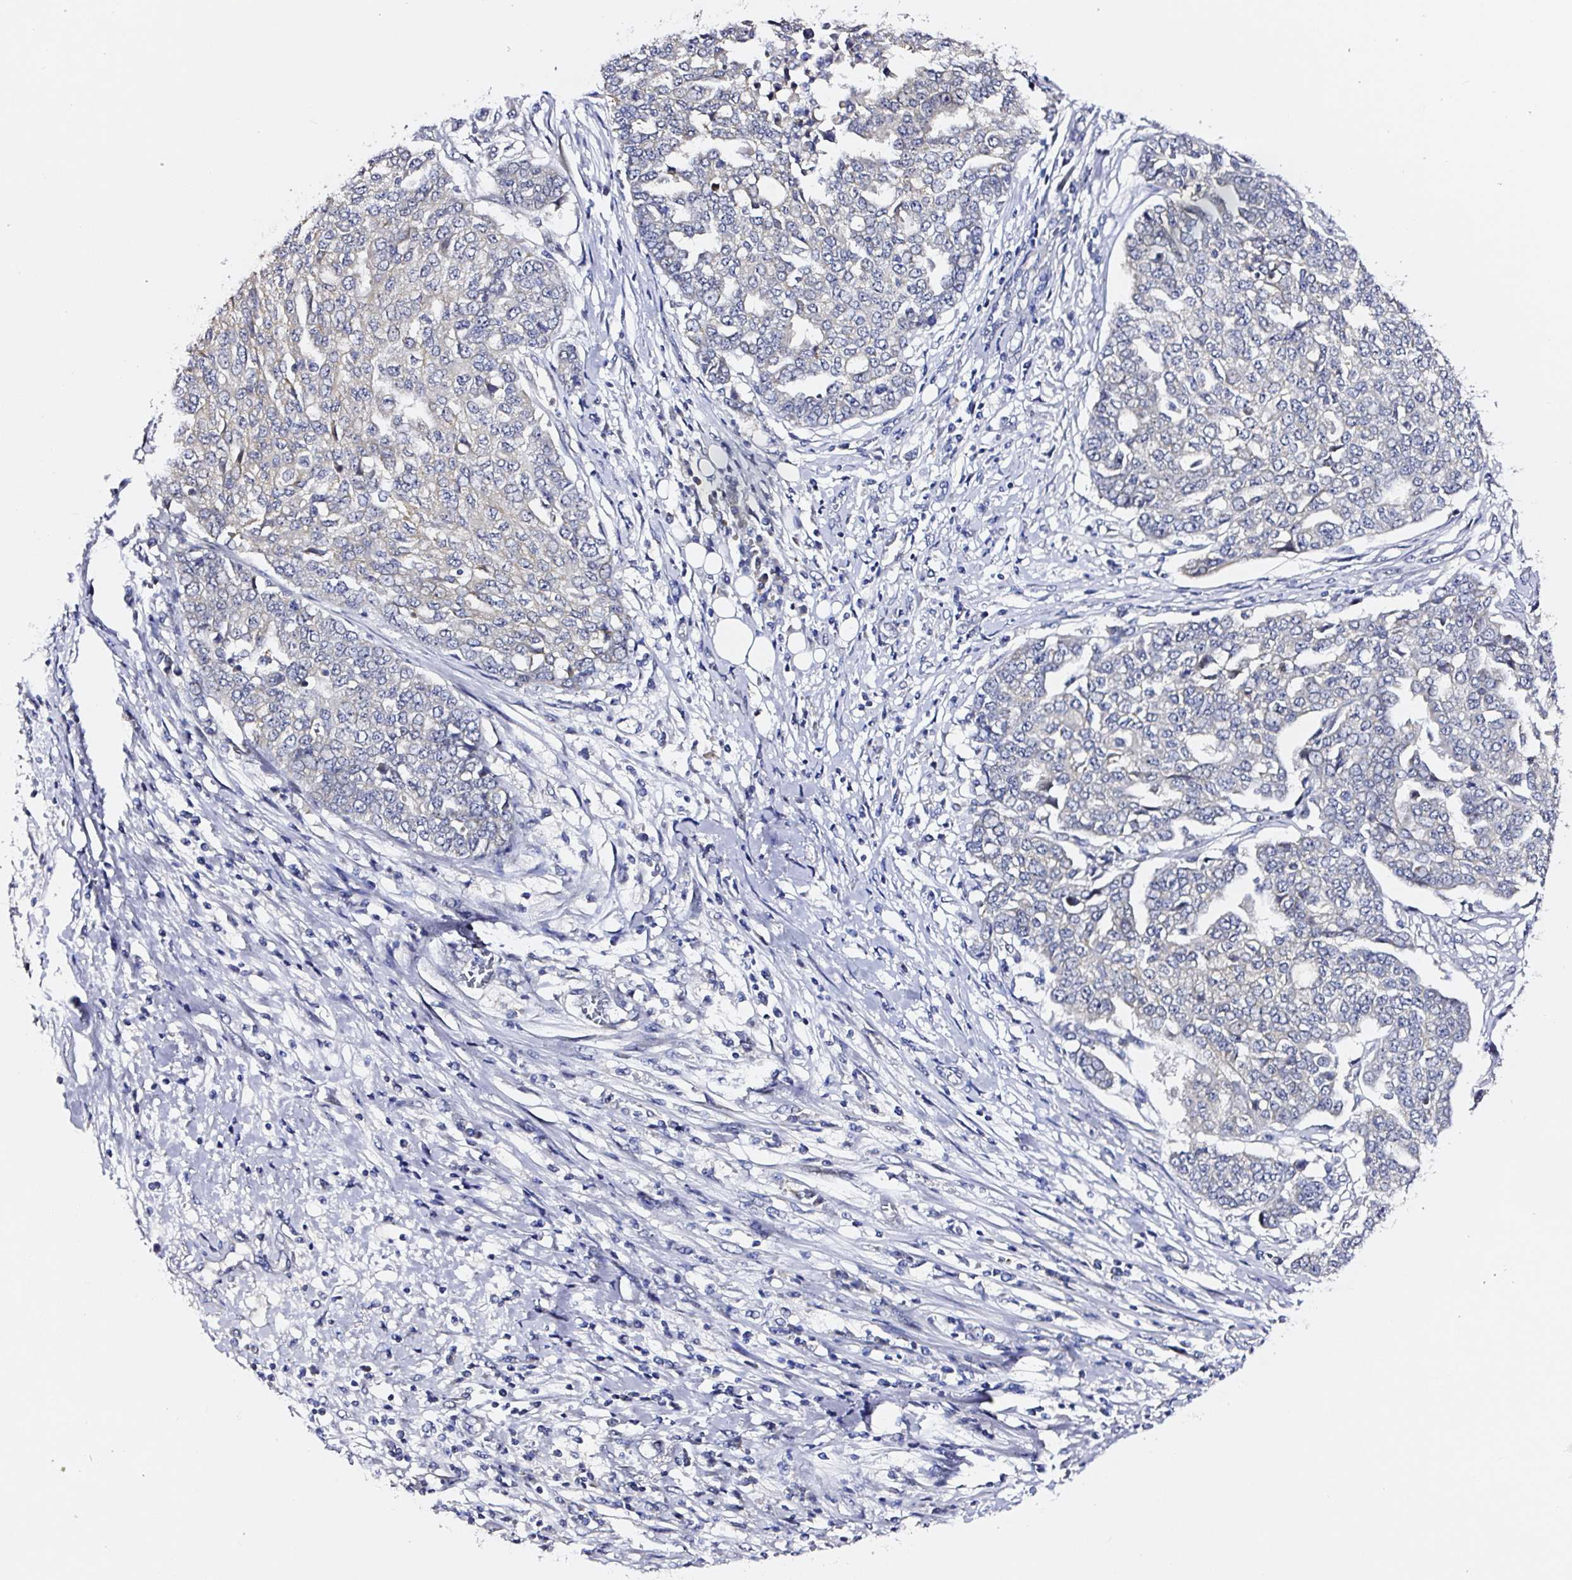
{"staining": {"intensity": "negative", "quantity": "none", "location": "none"}, "tissue": "ovarian cancer", "cell_type": "Tumor cells", "image_type": "cancer", "snomed": [{"axis": "morphology", "description": "Cystadenocarcinoma, serous, NOS"}, {"axis": "topography", "description": "Soft tissue"}, {"axis": "topography", "description": "Ovary"}], "caption": "There is no significant positivity in tumor cells of ovarian serous cystadenocarcinoma.", "gene": "PRKAA2", "patient": {"sex": "female", "age": 57}}